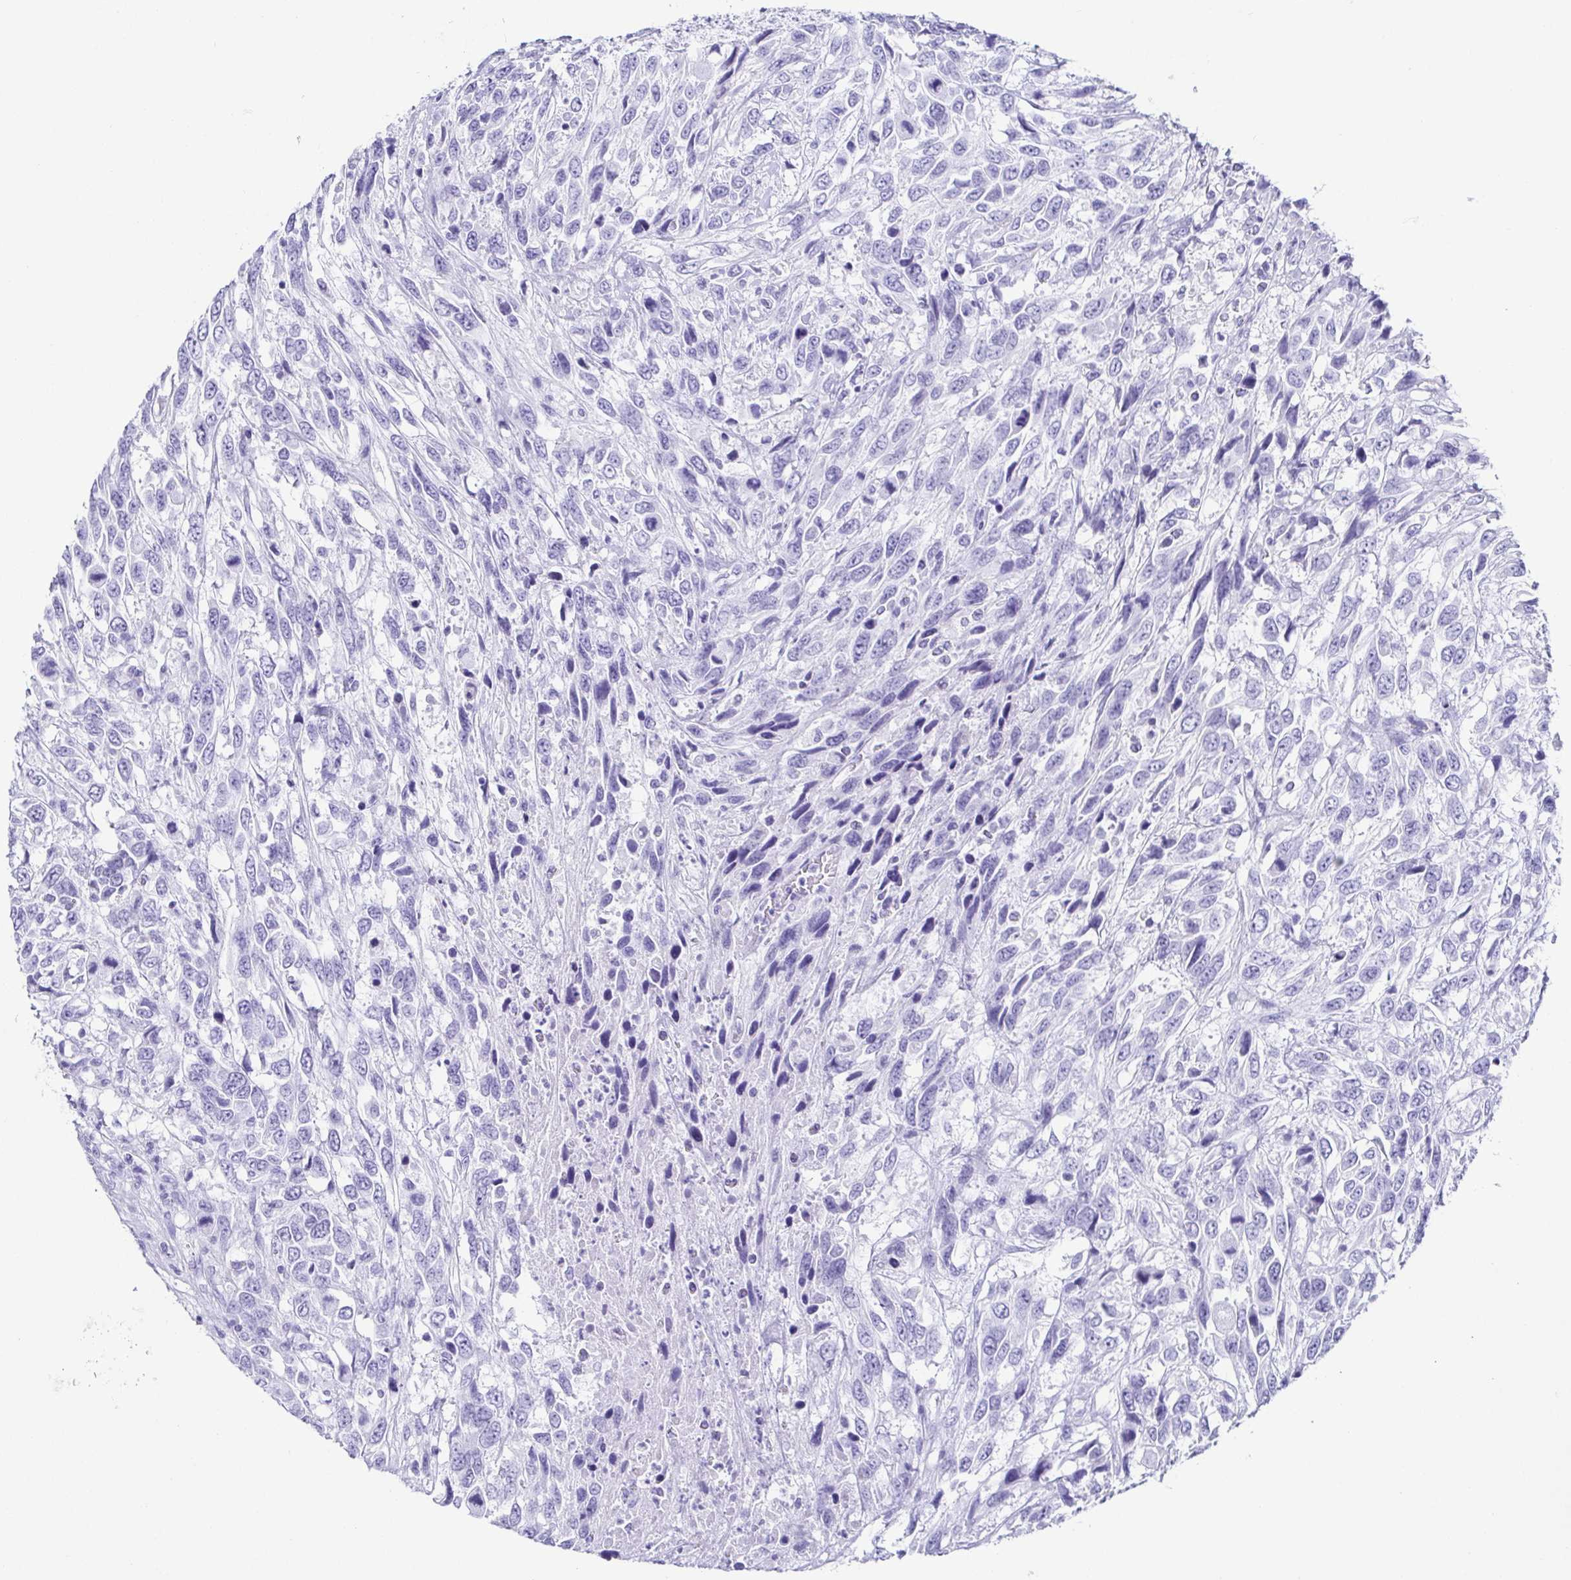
{"staining": {"intensity": "negative", "quantity": "none", "location": "none"}, "tissue": "urothelial cancer", "cell_type": "Tumor cells", "image_type": "cancer", "snomed": [{"axis": "morphology", "description": "Urothelial carcinoma, High grade"}, {"axis": "topography", "description": "Urinary bladder"}], "caption": "There is no significant staining in tumor cells of urothelial cancer. Brightfield microscopy of immunohistochemistry (IHC) stained with DAB (3,3'-diaminobenzidine) (brown) and hematoxylin (blue), captured at high magnification.", "gene": "CD164L2", "patient": {"sex": "female", "age": 70}}